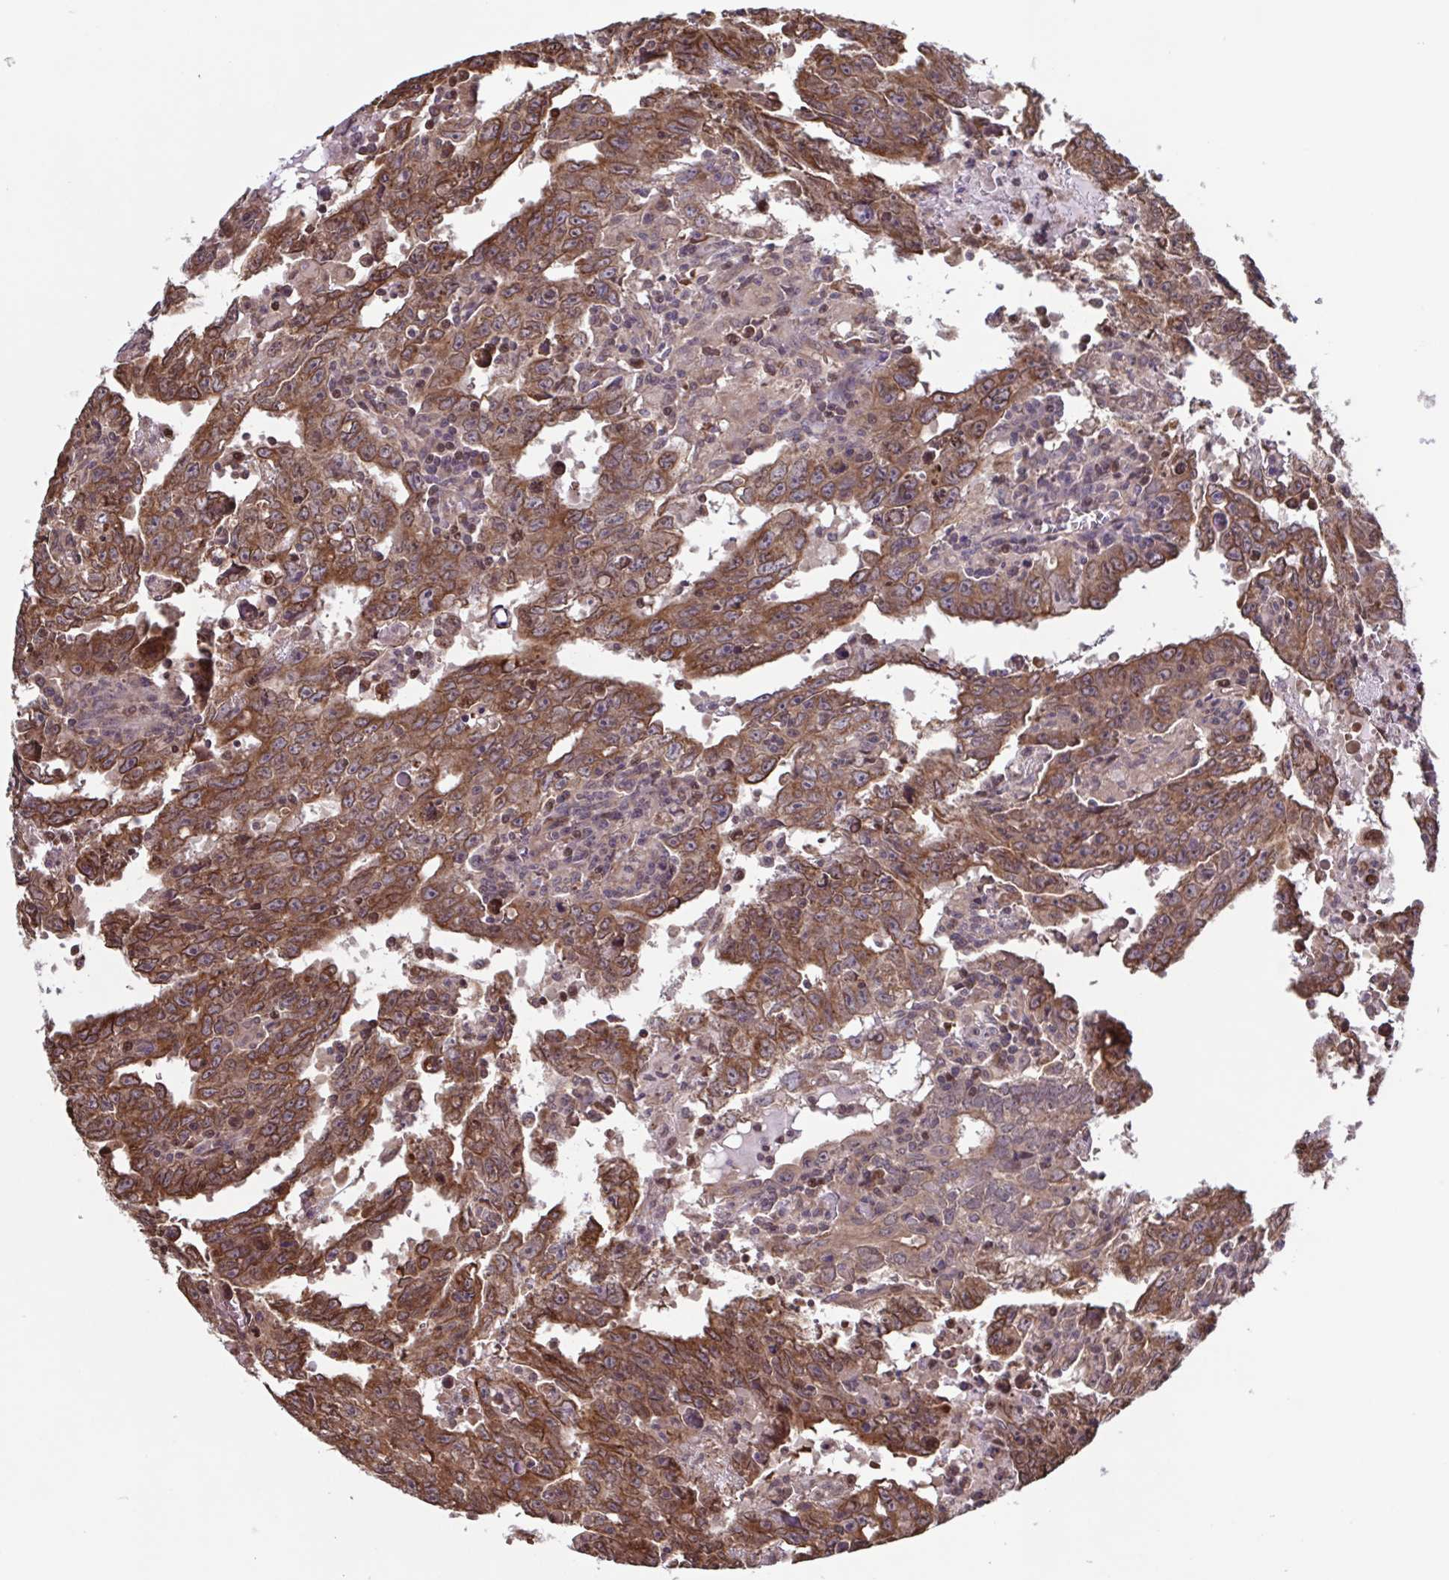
{"staining": {"intensity": "moderate", "quantity": ">75%", "location": "cytoplasmic/membranous"}, "tissue": "testis cancer", "cell_type": "Tumor cells", "image_type": "cancer", "snomed": [{"axis": "morphology", "description": "Carcinoma, Embryonal, NOS"}, {"axis": "topography", "description": "Testis"}], "caption": "Immunohistochemical staining of testis cancer (embryonal carcinoma) demonstrates medium levels of moderate cytoplasmic/membranous staining in about >75% of tumor cells.", "gene": "SEC63", "patient": {"sex": "male", "age": 22}}